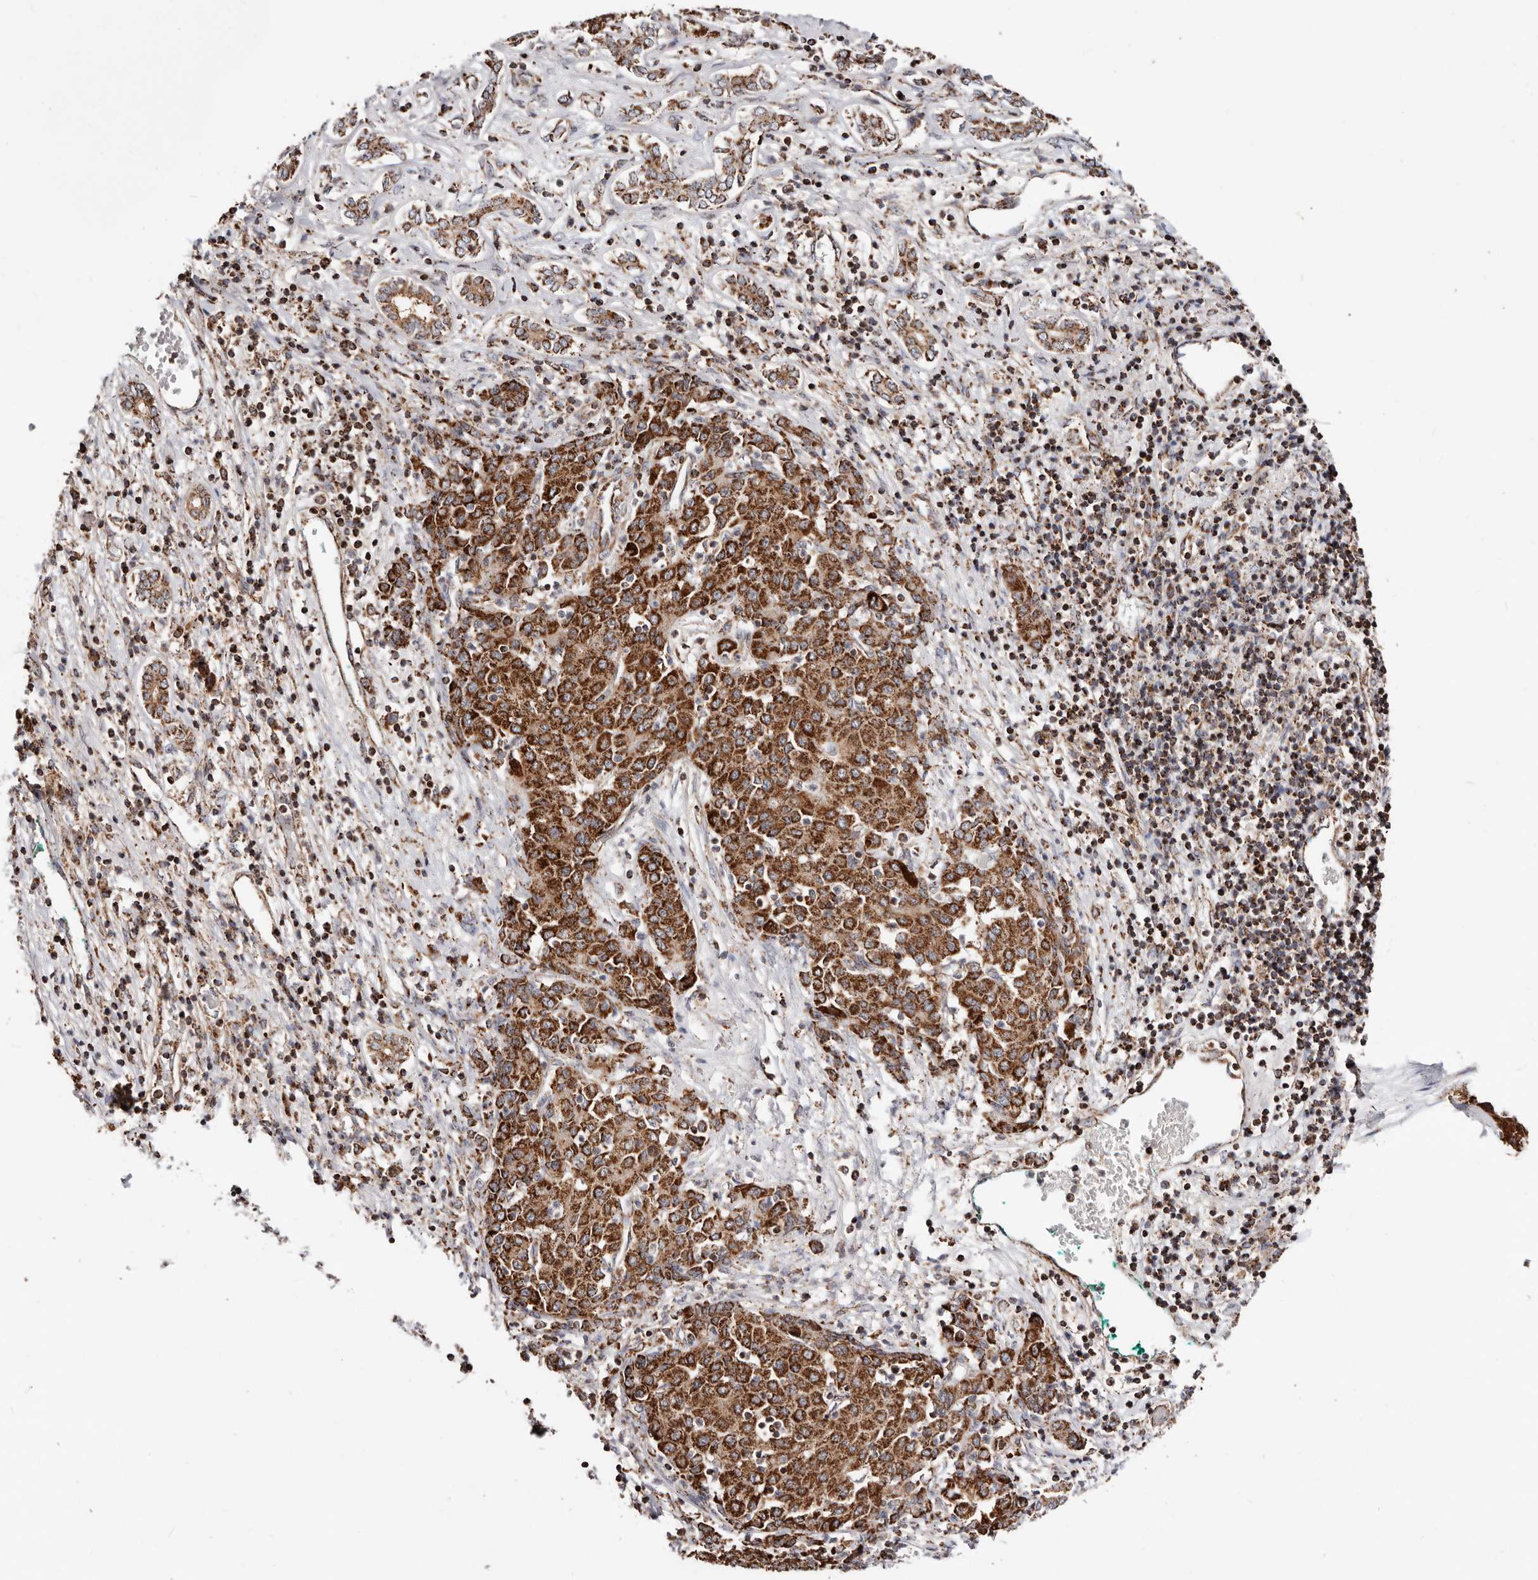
{"staining": {"intensity": "strong", "quantity": ">75%", "location": "cytoplasmic/membranous"}, "tissue": "liver cancer", "cell_type": "Tumor cells", "image_type": "cancer", "snomed": [{"axis": "morphology", "description": "Carcinoma, Hepatocellular, NOS"}, {"axis": "topography", "description": "Liver"}], "caption": "Liver cancer (hepatocellular carcinoma) tissue reveals strong cytoplasmic/membranous expression in approximately >75% of tumor cells, visualized by immunohistochemistry. The staining is performed using DAB brown chromogen to label protein expression. The nuclei are counter-stained blue using hematoxylin.", "gene": "PRKACB", "patient": {"sex": "male", "age": 65}}